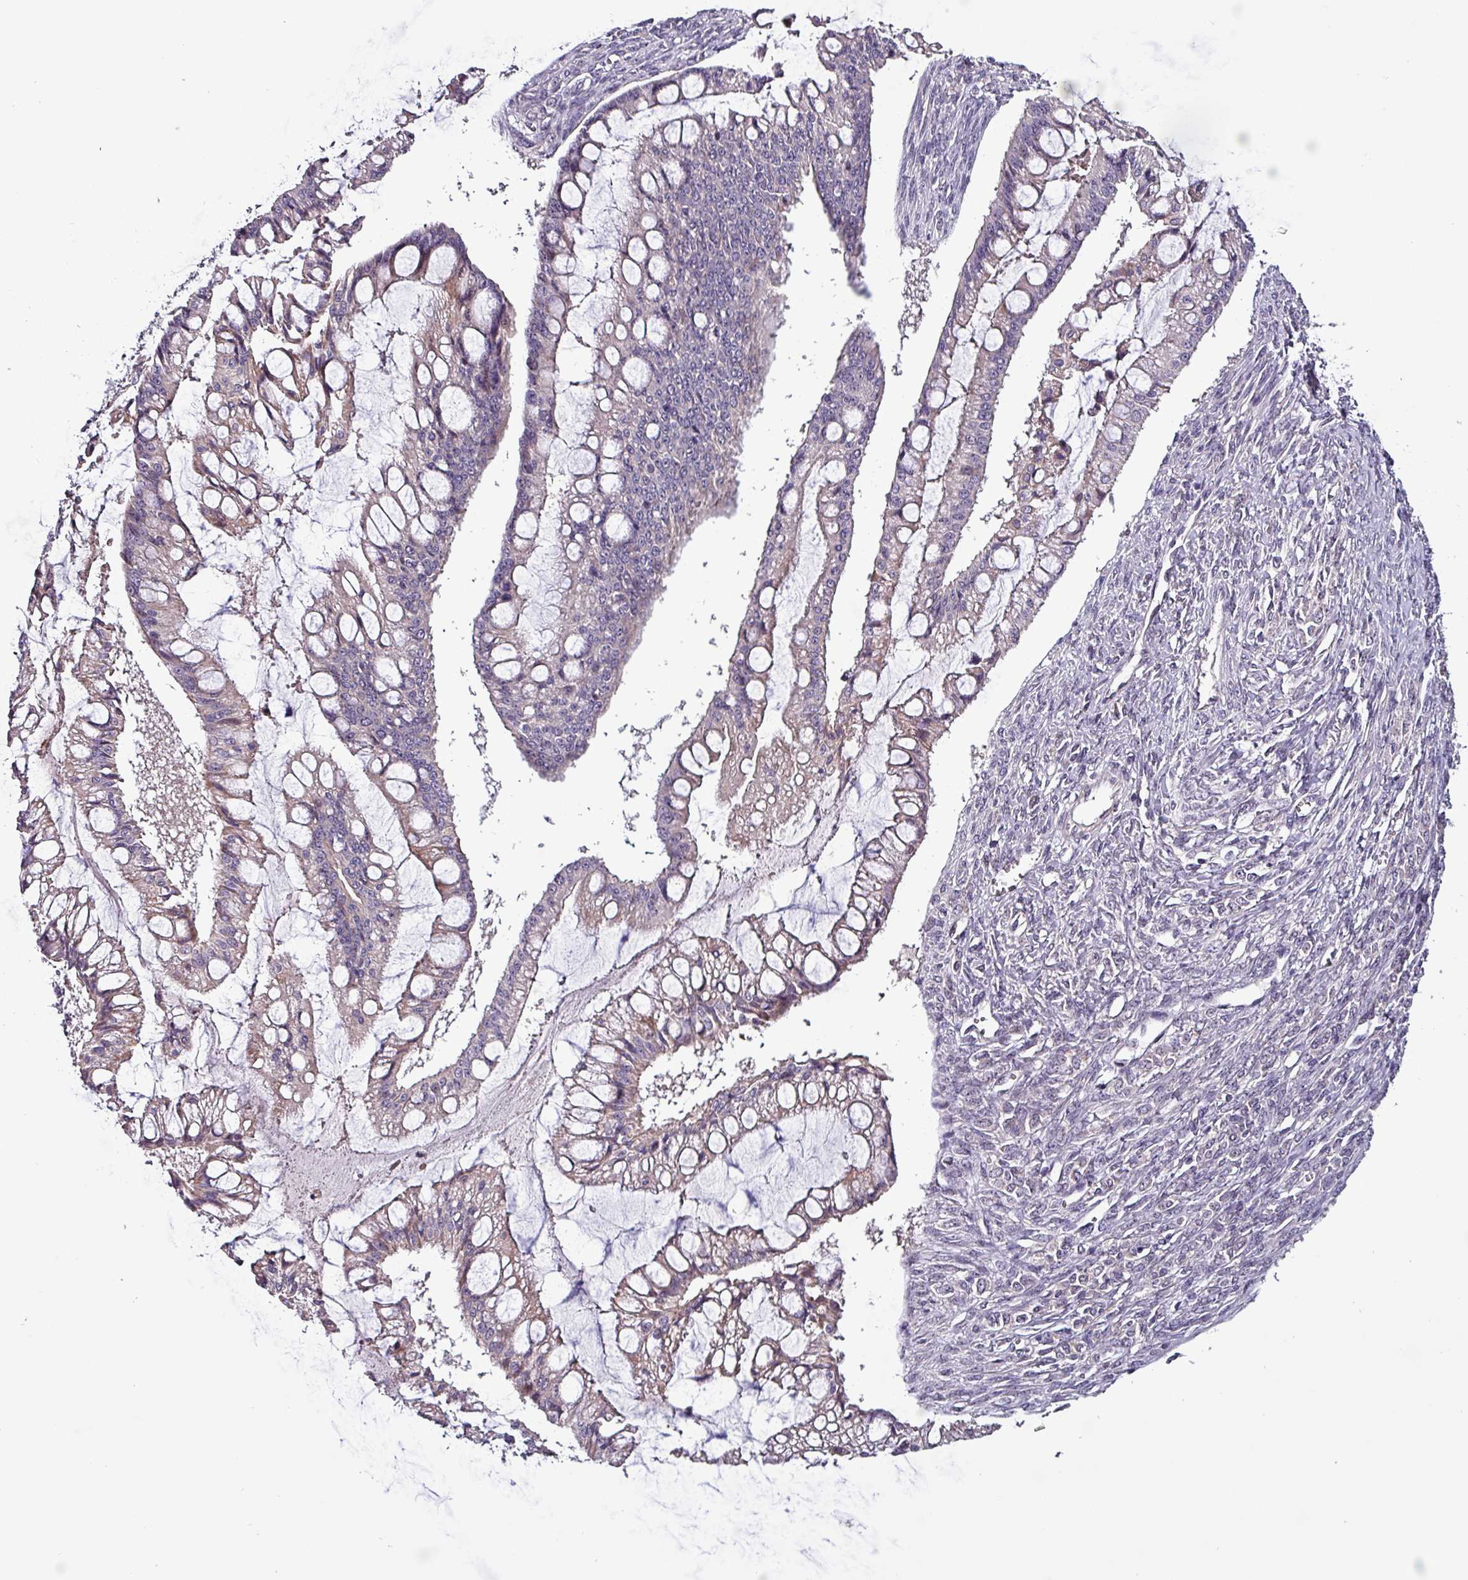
{"staining": {"intensity": "weak", "quantity": "<25%", "location": "cytoplasmic/membranous"}, "tissue": "ovarian cancer", "cell_type": "Tumor cells", "image_type": "cancer", "snomed": [{"axis": "morphology", "description": "Cystadenocarcinoma, mucinous, NOS"}, {"axis": "topography", "description": "Ovary"}], "caption": "DAB (3,3'-diaminobenzidine) immunohistochemical staining of human ovarian mucinous cystadenocarcinoma exhibits no significant expression in tumor cells.", "gene": "GRAPL", "patient": {"sex": "female", "age": 73}}